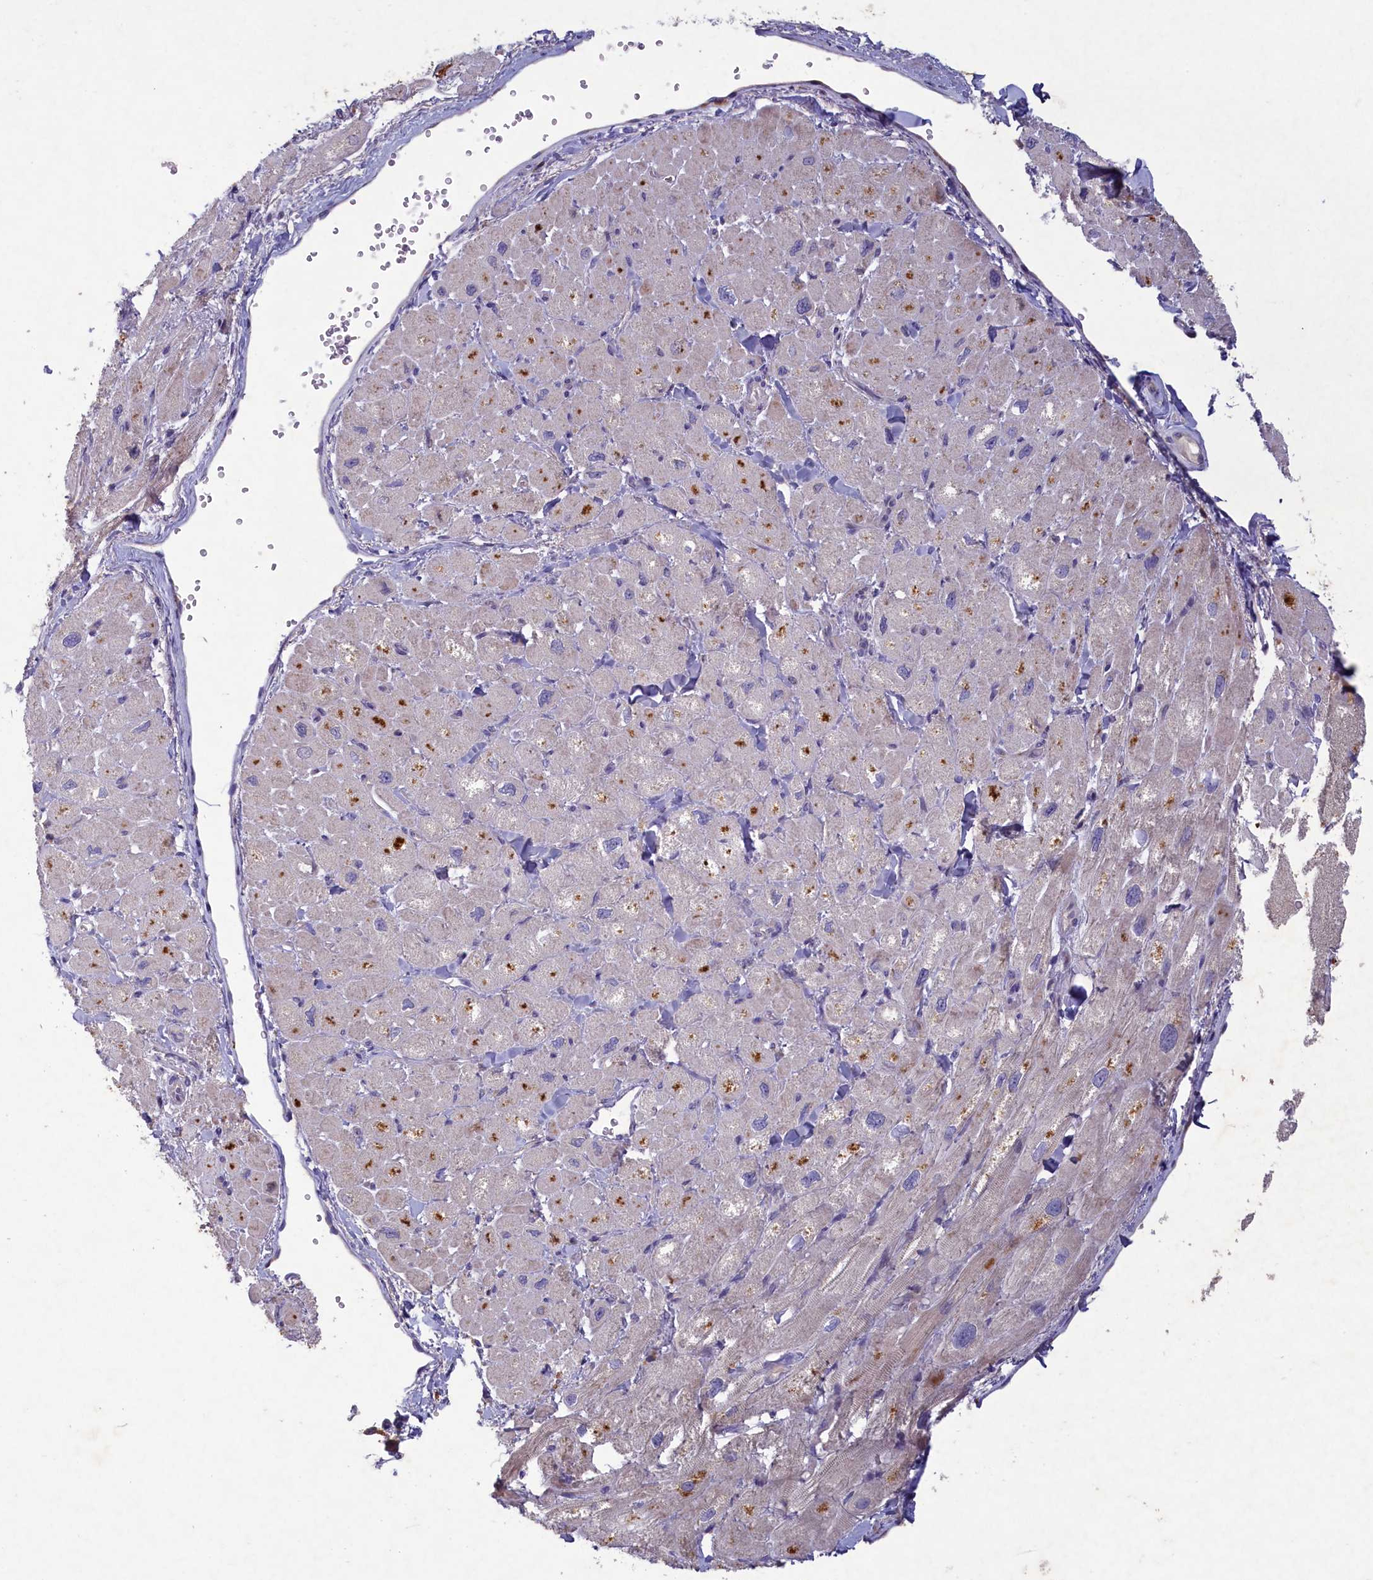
{"staining": {"intensity": "moderate", "quantity": "25%-75%", "location": "cytoplasmic/membranous"}, "tissue": "heart muscle", "cell_type": "Cardiomyocytes", "image_type": "normal", "snomed": [{"axis": "morphology", "description": "Normal tissue, NOS"}, {"axis": "topography", "description": "Heart"}], "caption": "Heart muscle stained with a protein marker displays moderate staining in cardiomyocytes.", "gene": "PLEKHG6", "patient": {"sex": "male", "age": 65}}